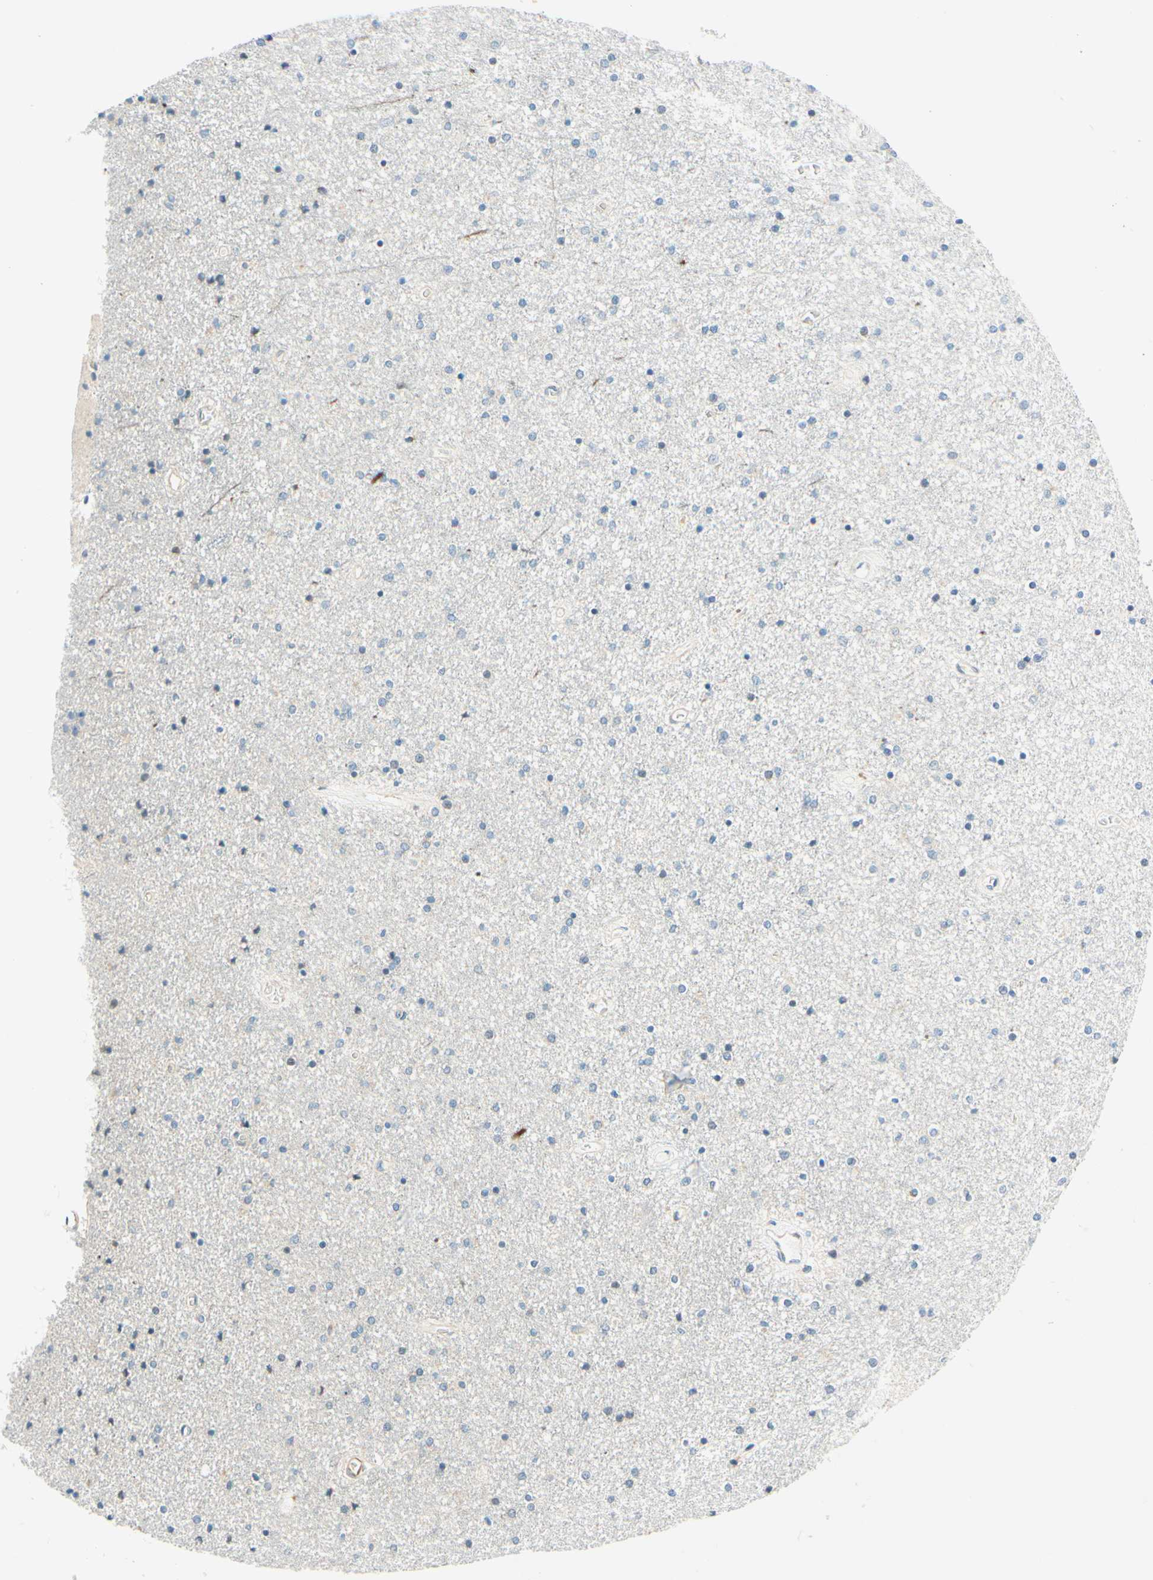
{"staining": {"intensity": "weak", "quantity": "<25%", "location": "cytoplasmic/membranous"}, "tissue": "caudate", "cell_type": "Glial cells", "image_type": "normal", "snomed": [{"axis": "morphology", "description": "Normal tissue, NOS"}, {"axis": "topography", "description": "Lateral ventricle wall"}], "caption": "A photomicrograph of human caudate is negative for staining in glial cells. The staining was performed using DAB (3,3'-diaminobenzidine) to visualize the protein expression in brown, while the nuclei were stained in blue with hematoxylin (Magnification: 20x).", "gene": "TAOK2", "patient": {"sex": "female", "age": 54}}